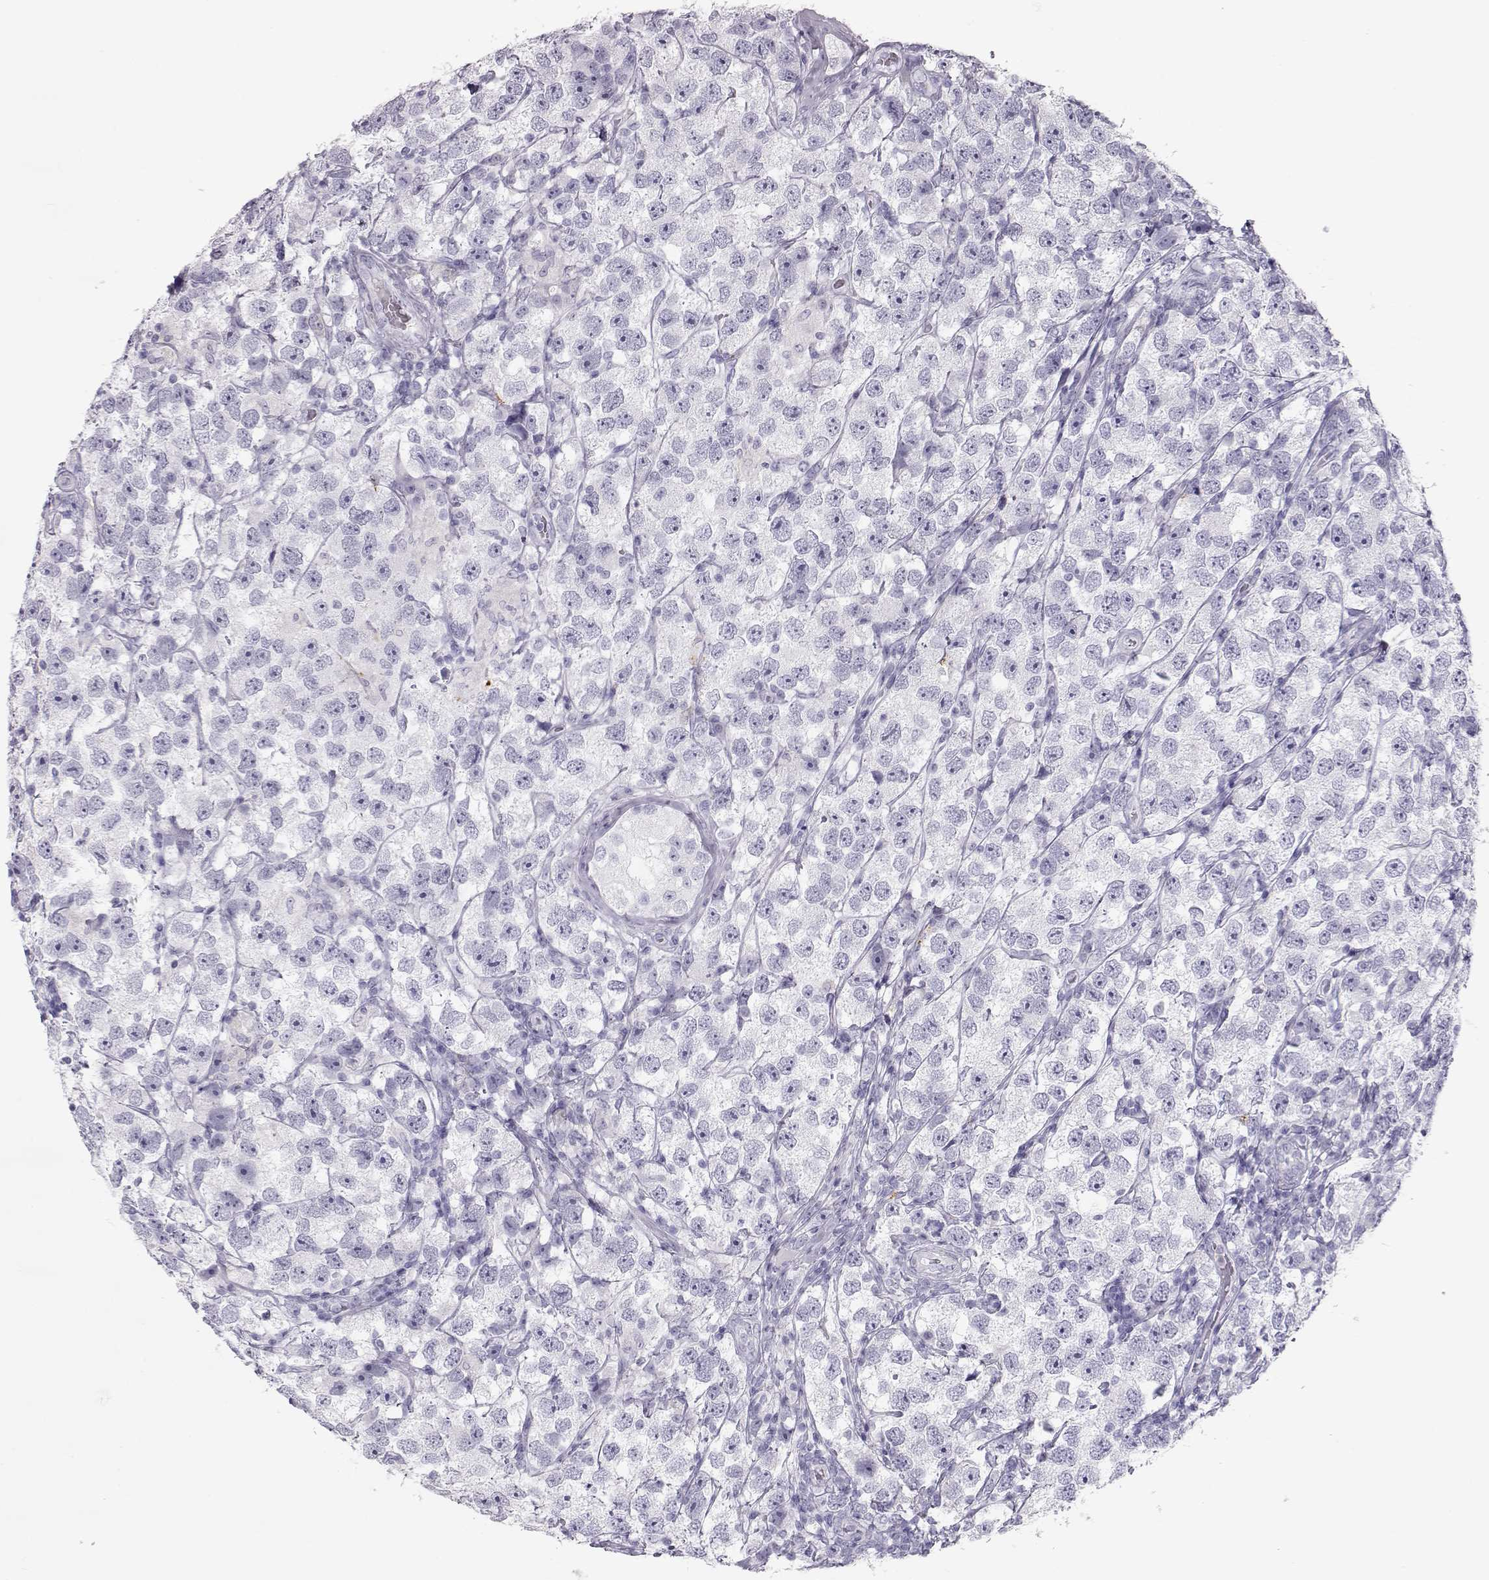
{"staining": {"intensity": "negative", "quantity": "none", "location": "none"}, "tissue": "testis cancer", "cell_type": "Tumor cells", "image_type": "cancer", "snomed": [{"axis": "morphology", "description": "Seminoma, NOS"}, {"axis": "topography", "description": "Testis"}], "caption": "Immunohistochemistry image of neoplastic tissue: seminoma (testis) stained with DAB displays no significant protein staining in tumor cells.", "gene": "MIP", "patient": {"sex": "male", "age": 26}}